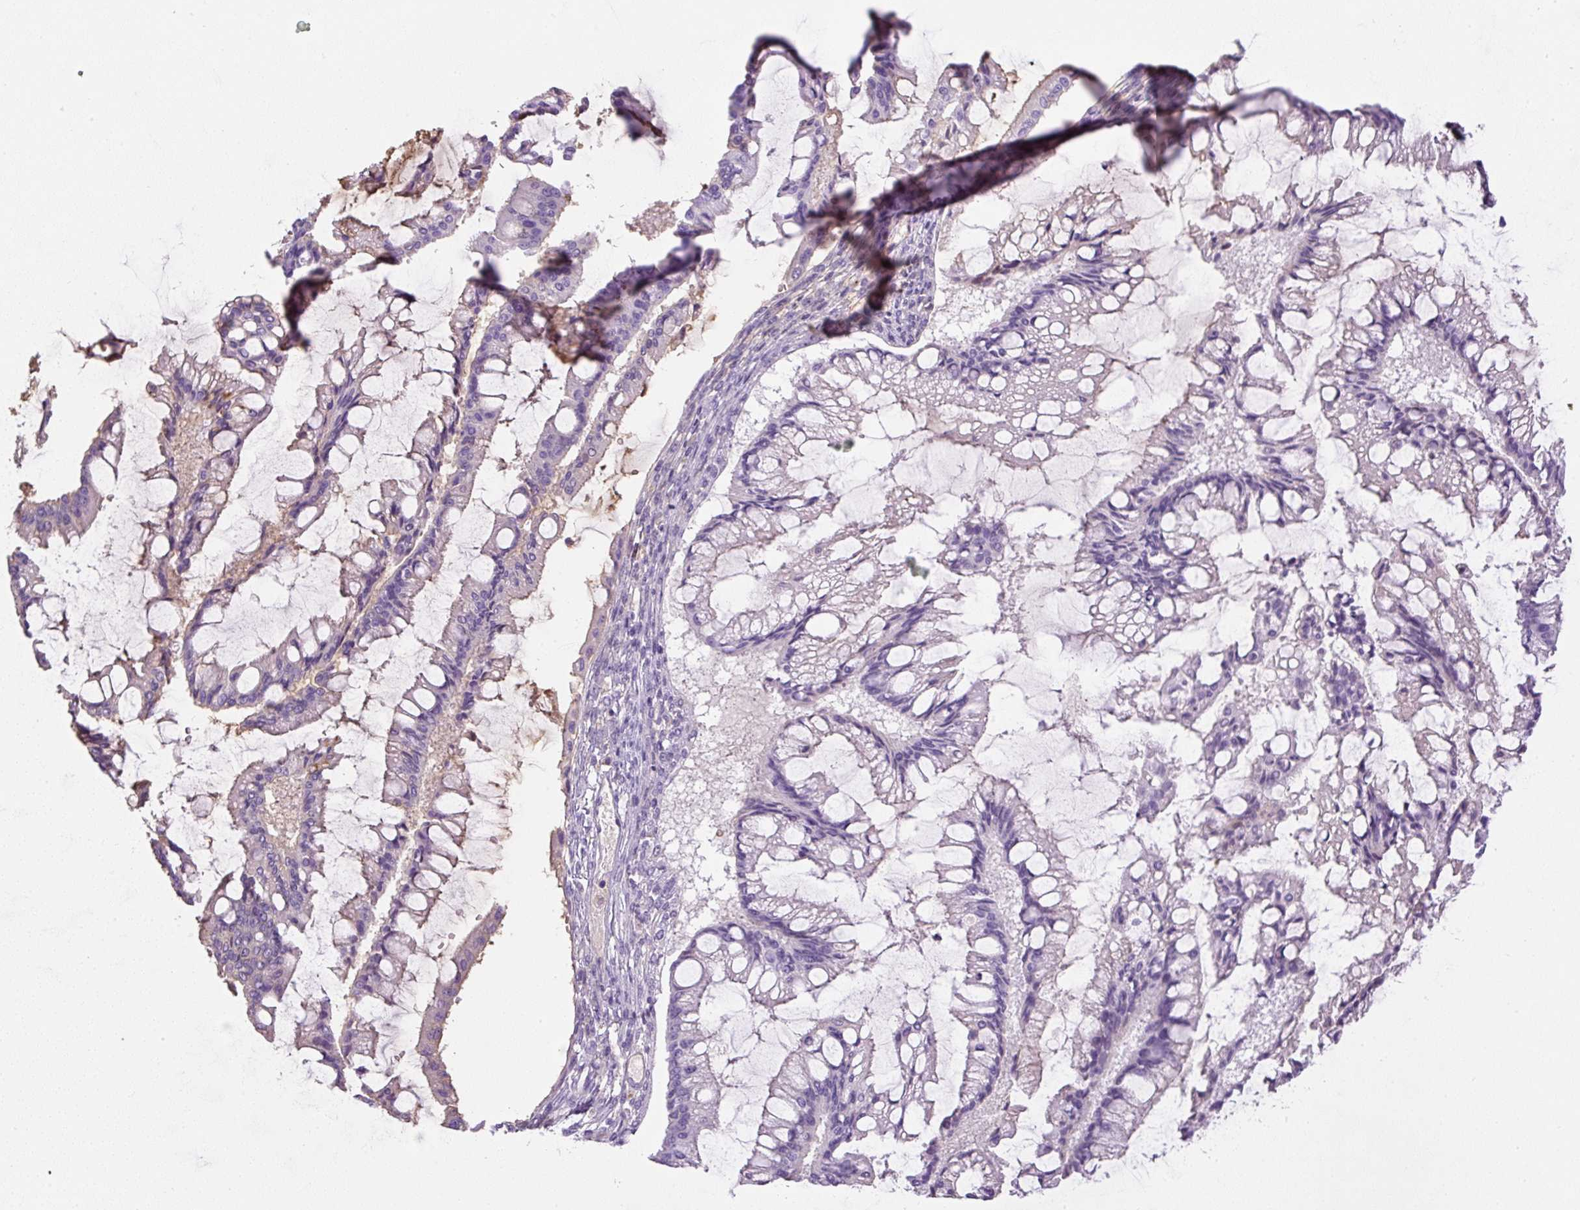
{"staining": {"intensity": "negative", "quantity": "none", "location": "none"}, "tissue": "ovarian cancer", "cell_type": "Tumor cells", "image_type": "cancer", "snomed": [{"axis": "morphology", "description": "Cystadenocarcinoma, mucinous, NOS"}, {"axis": "topography", "description": "Ovary"}], "caption": "Immunohistochemistry photomicrograph of neoplastic tissue: human ovarian cancer stained with DAB displays no significant protein expression in tumor cells.", "gene": "APOA1", "patient": {"sex": "female", "age": 73}}